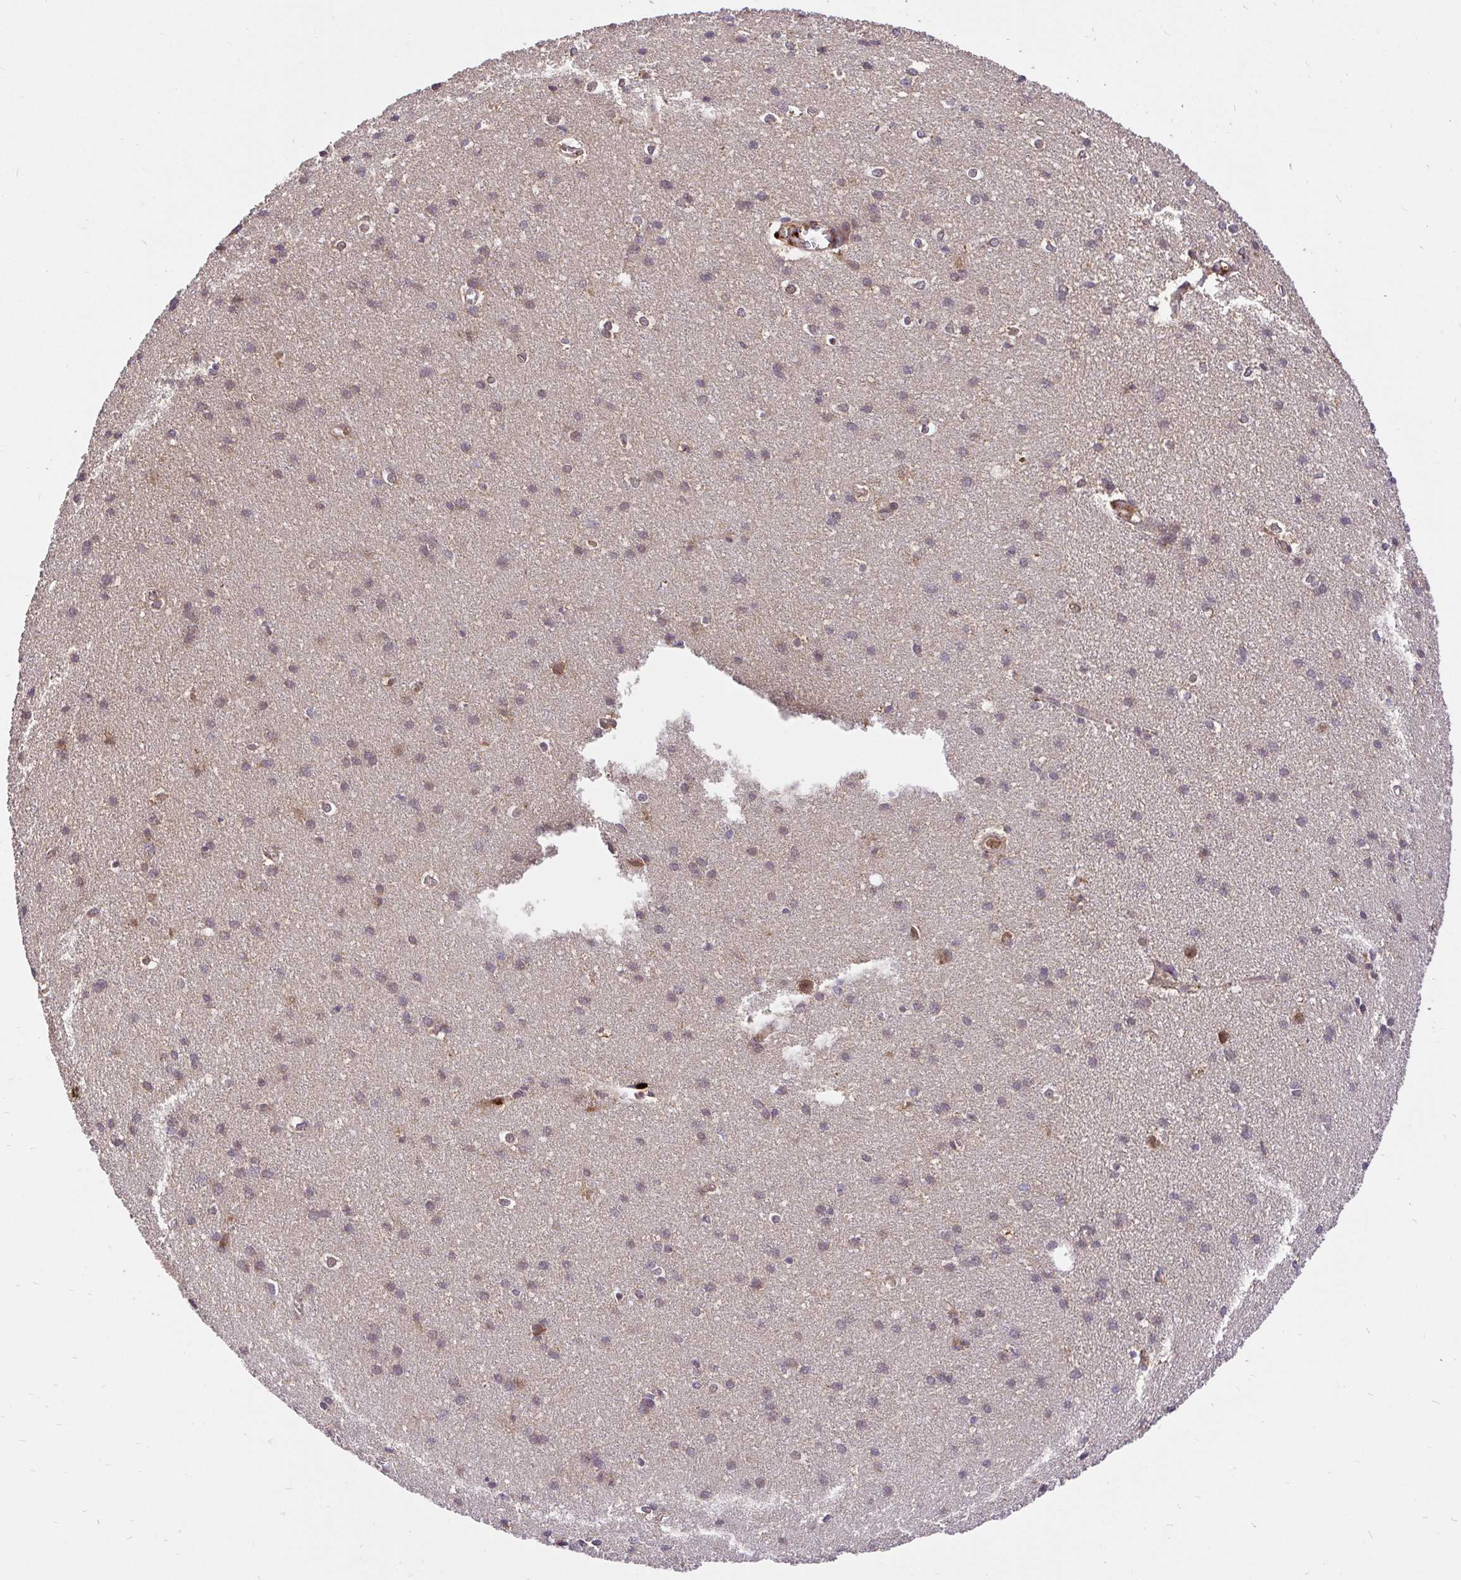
{"staining": {"intensity": "moderate", "quantity": "<25%", "location": "cytoplasmic/membranous"}, "tissue": "cerebral cortex", "cell_type": "Endothelial cells", "image_type": "normal", "snomed": [{"axis": "morphology", "description": "Normal tissue, NOS"}, {"axis": "topography", "description": "Cerebral cortex"}], "caption": "Normal cerebral cortex shows moderate cytoplasmic/membranous staining in approximately <25% of endothelial cells (Brightfield microscopy of DAB IHC at high magnification)..", "gene": "UBE2M", "patient": {"sex": "male", "age": 37}}